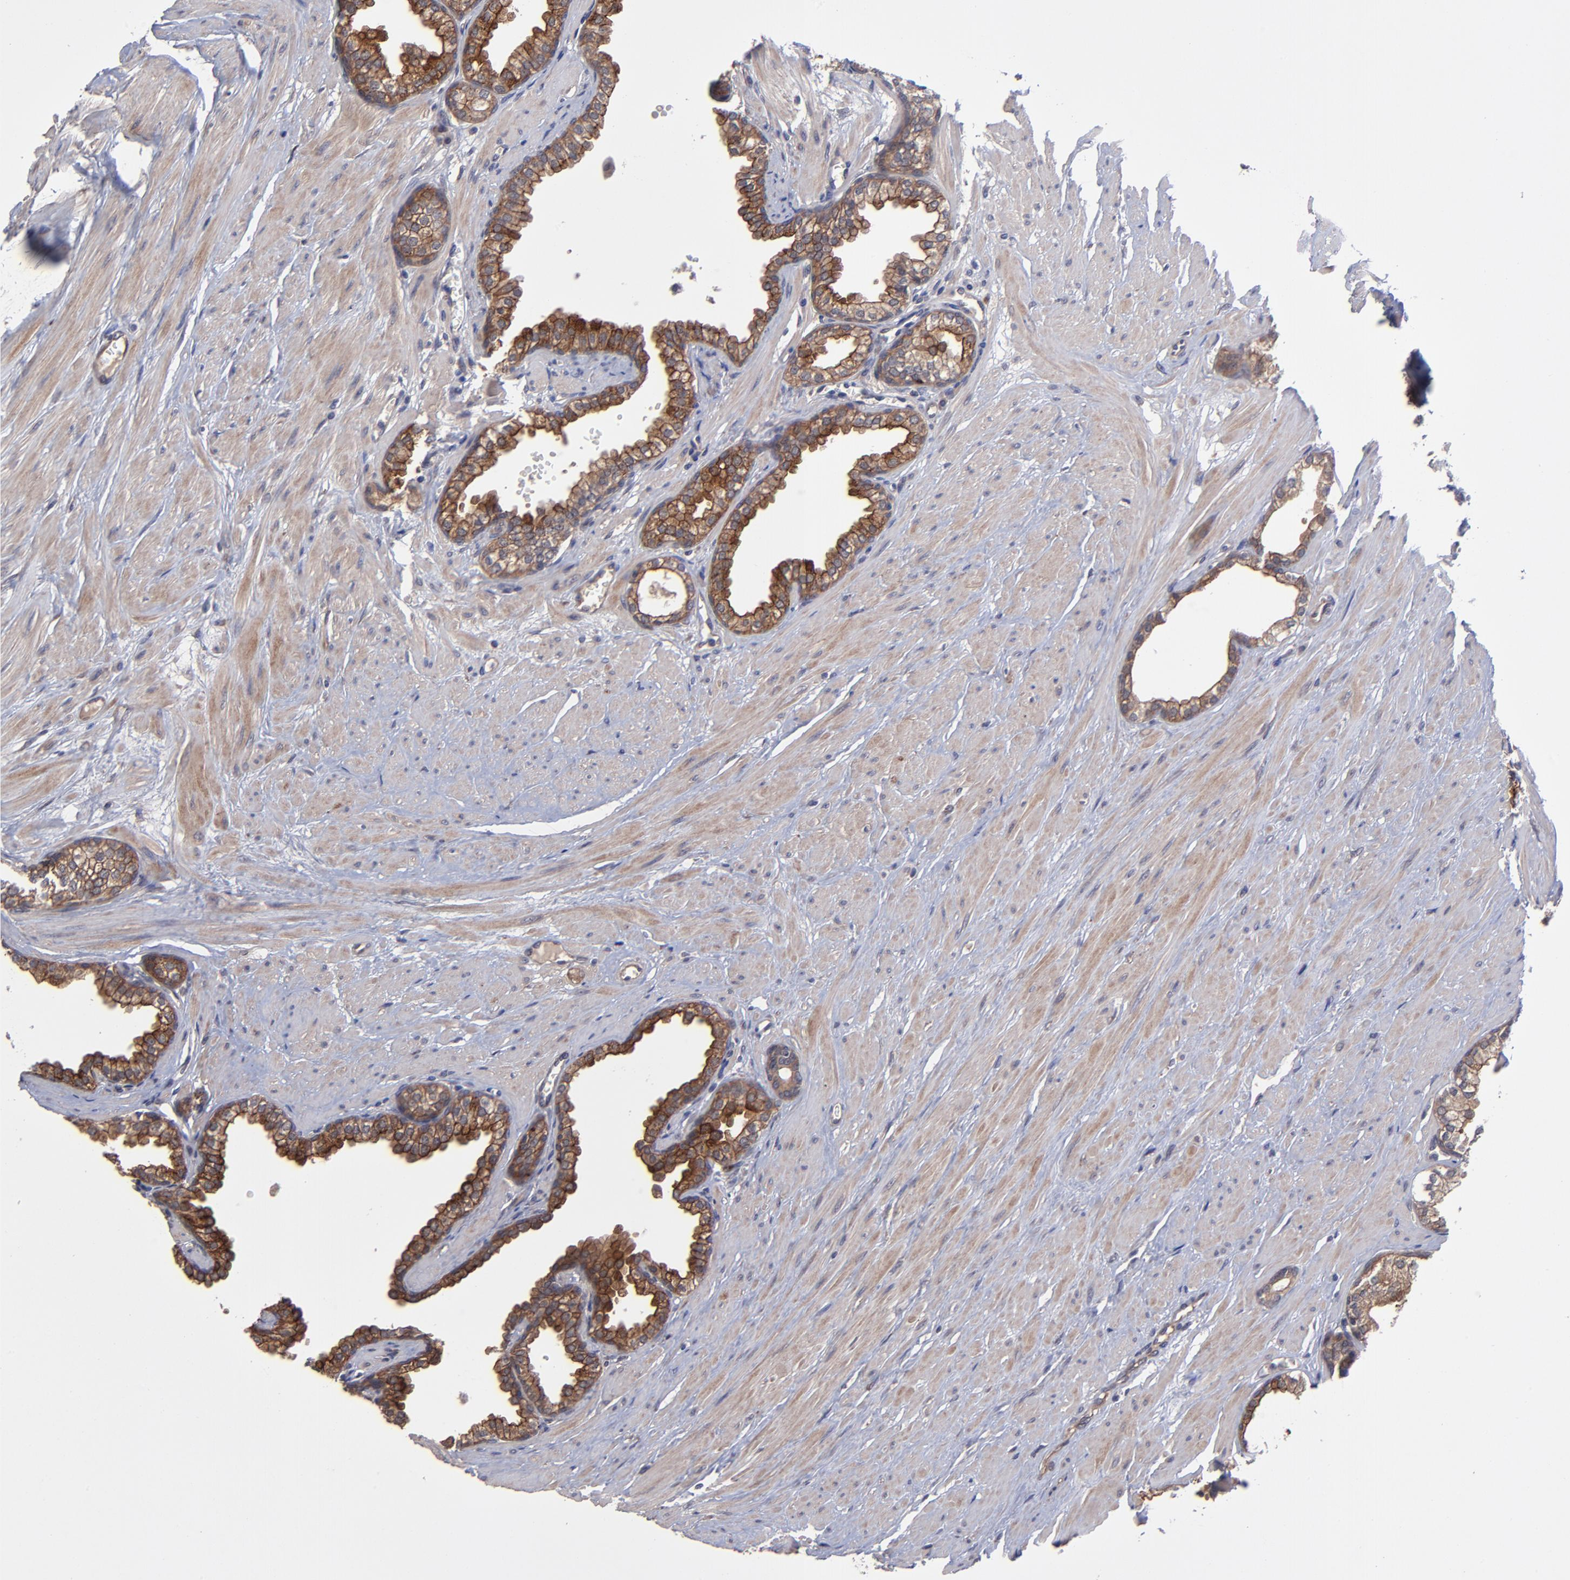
{"staining": {"intensity": "strong", "quantity": ">75%", "location": "cytoplasmic/membranous"}, "tissue": "prostate", "cell_type": "Glandular cells", "image_type": "normal", "snomed": [{"axis": "morphology", "description": "Normal tissue, NOS"}, {"axis": "topography", "description": "Prostate"}], "caption": "Glandular cells demonstrate high levels of strong cytoplasmic/membranous staining in approximately >75% of cells in unremarkable prostate.", "gene": "ZNF780A", "patient": {"sex": "male", "age": 64}}